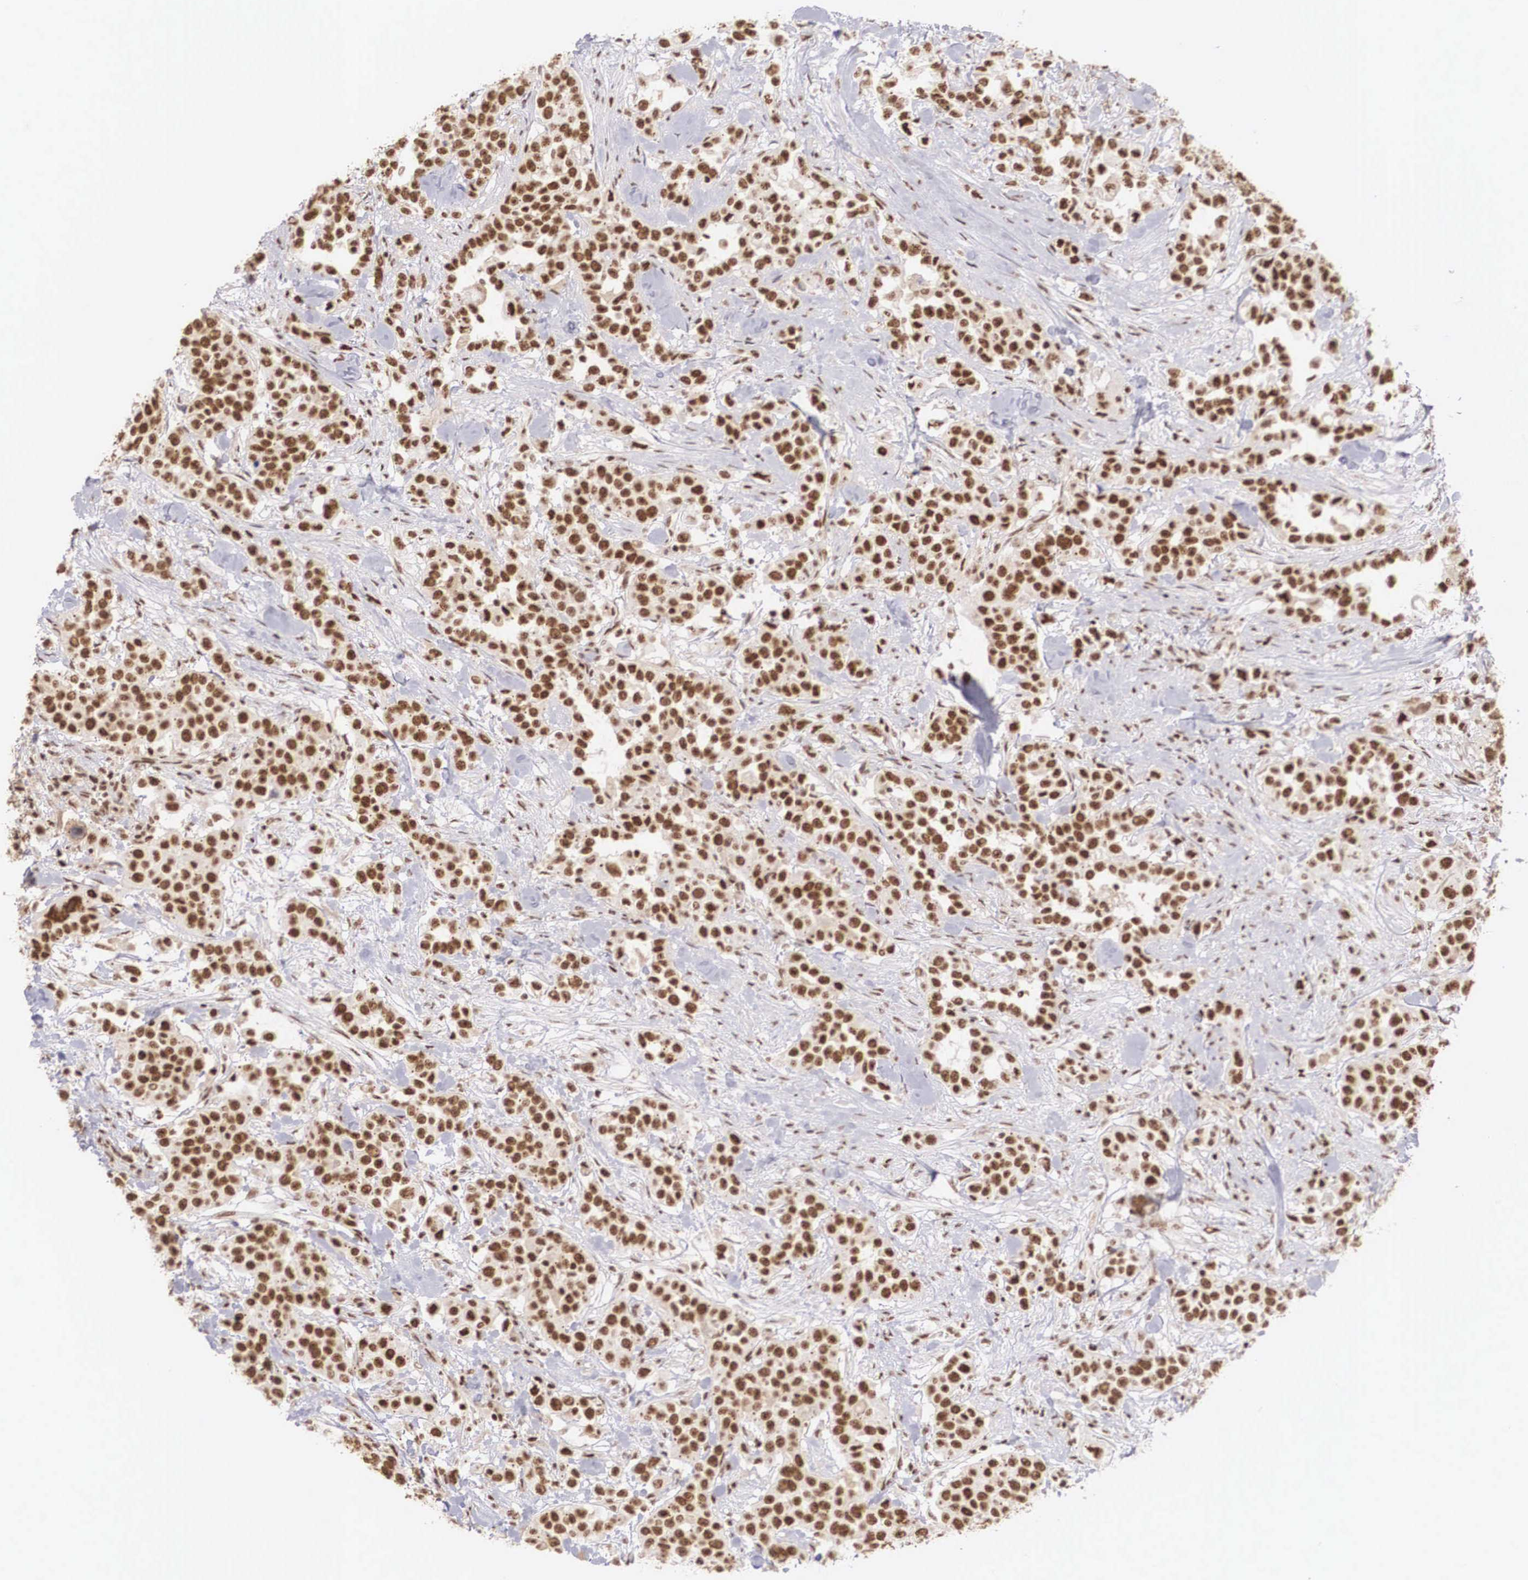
{"staining": {"intensity": "strong", "quantity": ">75%", "location": "nuclear"}, "tissue": "urothelial cancer", "cell_type": "Tumor cells", "image_type": "cancer", "snomed": [{"axis": "morphology", "description": "Urothelial carcinoma, High grade"}, {"axis": "topography", "description": "Urinary bladder"}], "caption": "High-power microscopy captured an IHC image of high-grade urothelial carcinoma, revealing strong nuclear positivity in about >75% of tumor cells. (DAB (3,3'-diaminobenzidine) IHC, brown staining for protein, blue staining for nuclei).", "gene": "HTATSF1", "patient": {"sex": "female", "age": 80}}